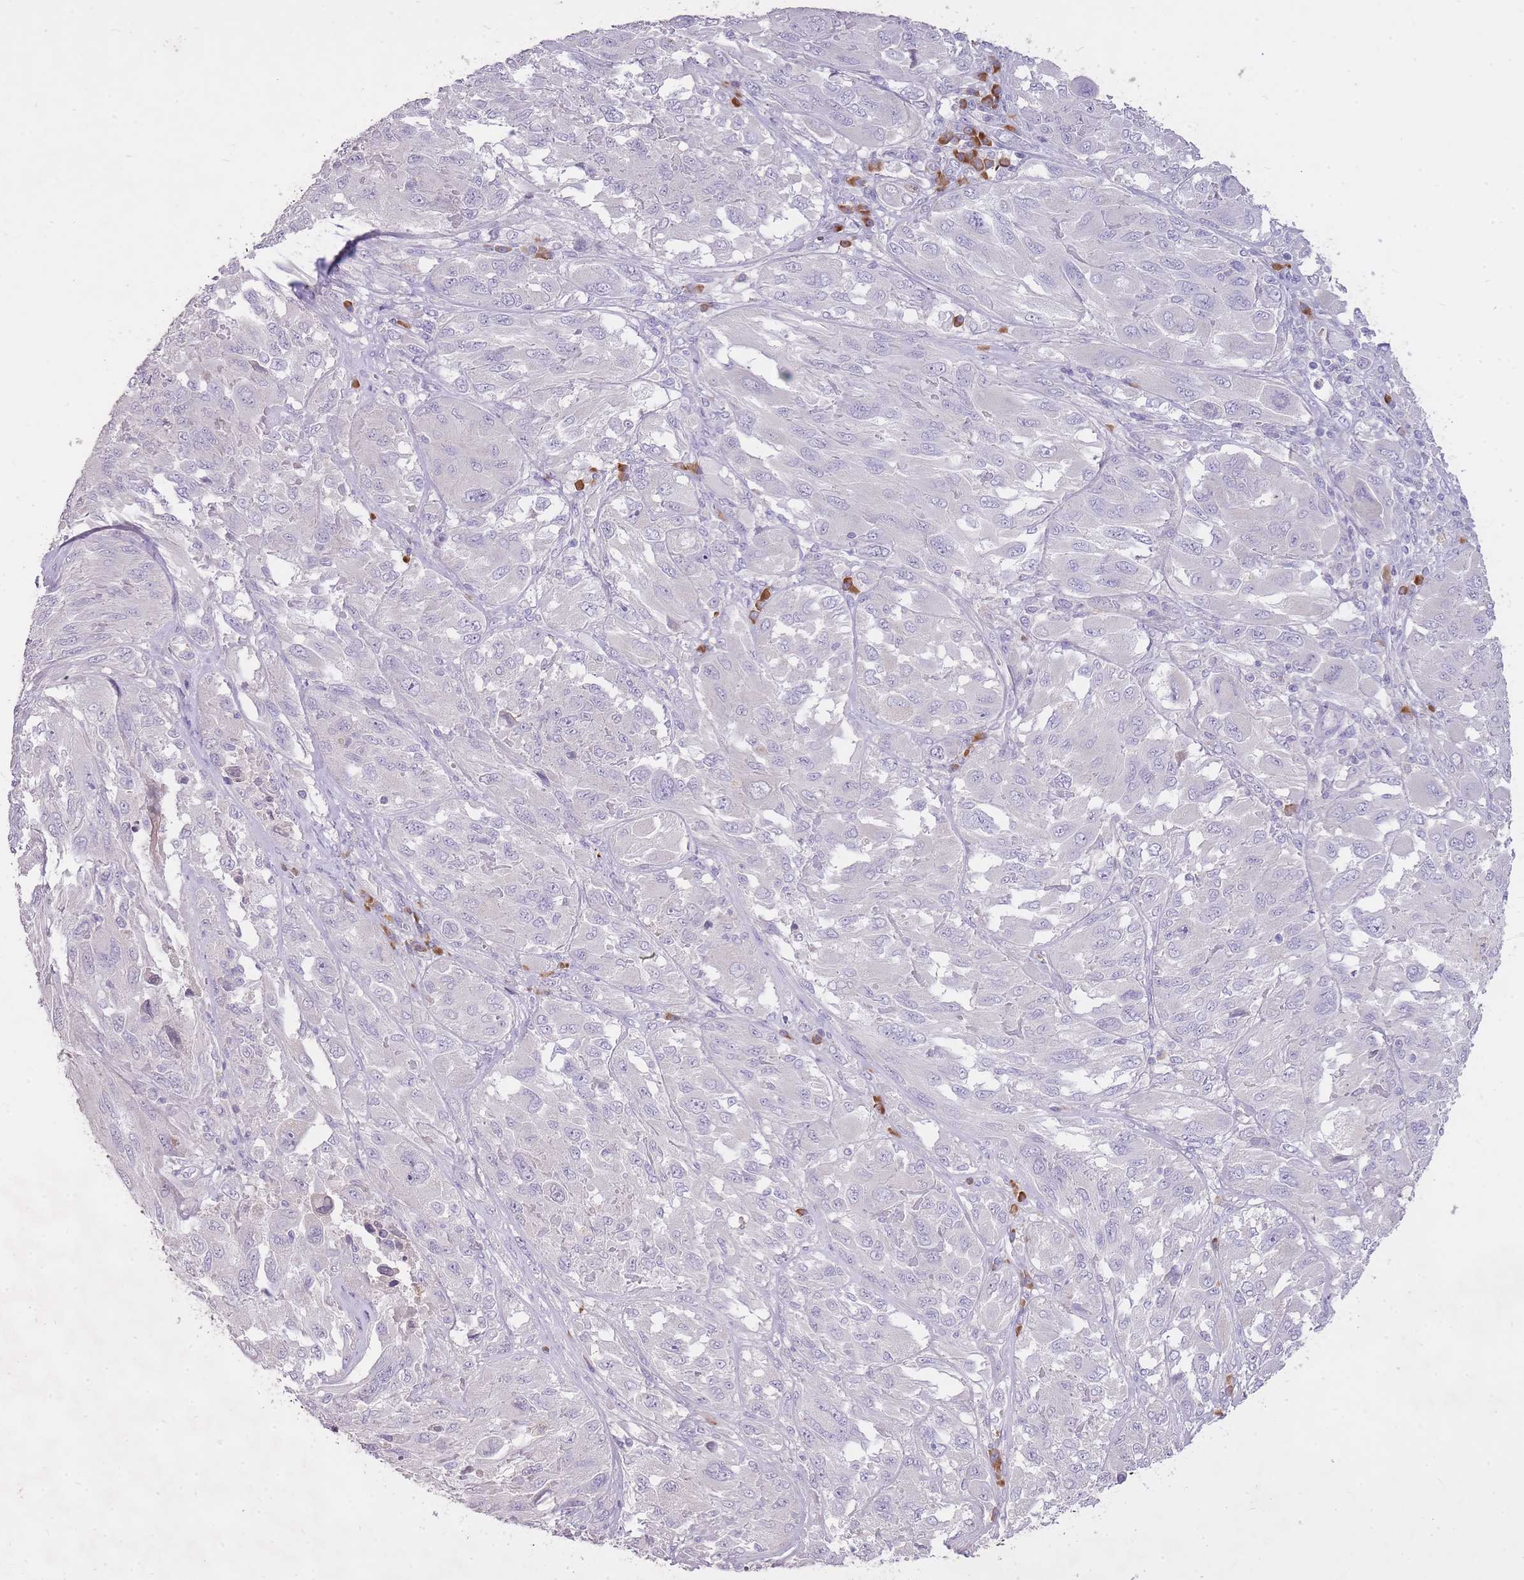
{"staining": {"intensity": "negative", "quantity": "none", "location": "none"}, "tissue": "melanoma", "cell_type": "Tumor cells", "image_type": "cancer", "snomed": [{"axis": "morphology", "description": "Malignant melanoma, NOS"}, {"axis": "topography", "description": "Skin"}], "caption": "A high-resolution histopathology image shows immunohistochemistry (IHC) staining of malignant melanoma, which reveals no significant expression in tumor cells. Brightfield microscopy of immunohistochemistry stained with DAB (3,3'-diaminobenzidine) (brown) and hematoxylin (blue), captured at high magnification.", "gene": "FRG2C", "patient": {"sex": "female", "age": 91}}